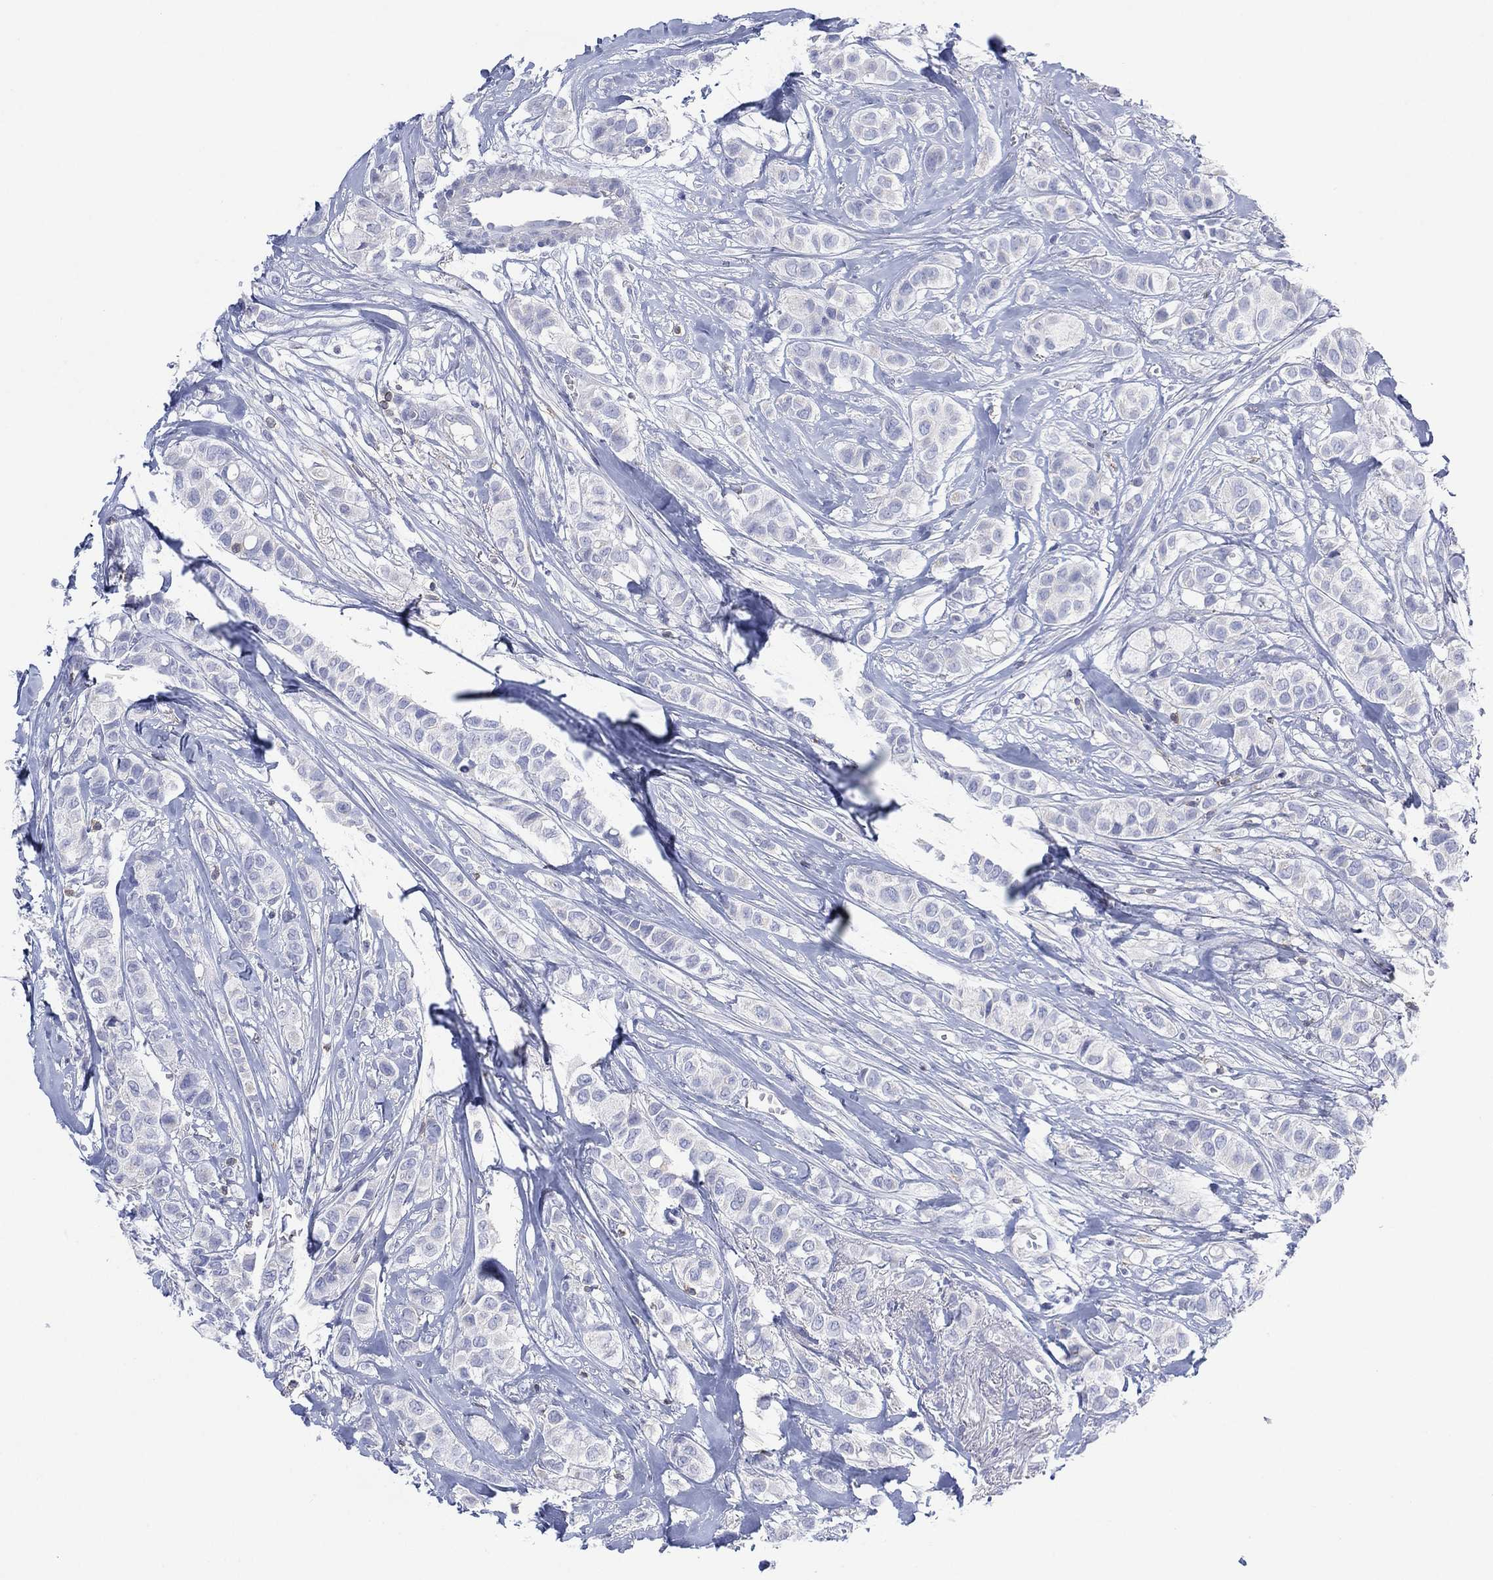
{"staining": {"intensity": "negative", "quantity": "none", "location": "none"}, "tissue": "breast cancer", "cell_type": "Tumor cells", "image_type": "cancer", "snomed": [{"axis": "morphology", "description": "Duct carcinoma"}, {"axis": "topography", "description": "Breast"}], "caption": "An immunohistochemistry (IHC) image of intraductal carcinoma (breast) is shown. There is no staining in tumor cells of intraductal carcinoma (breast). (Immunohistochemistry (ihc), brightfield microscopy, high magnification).", "gene": "SEPTIN1", "patient": {"sex": "female", "age": 85}}